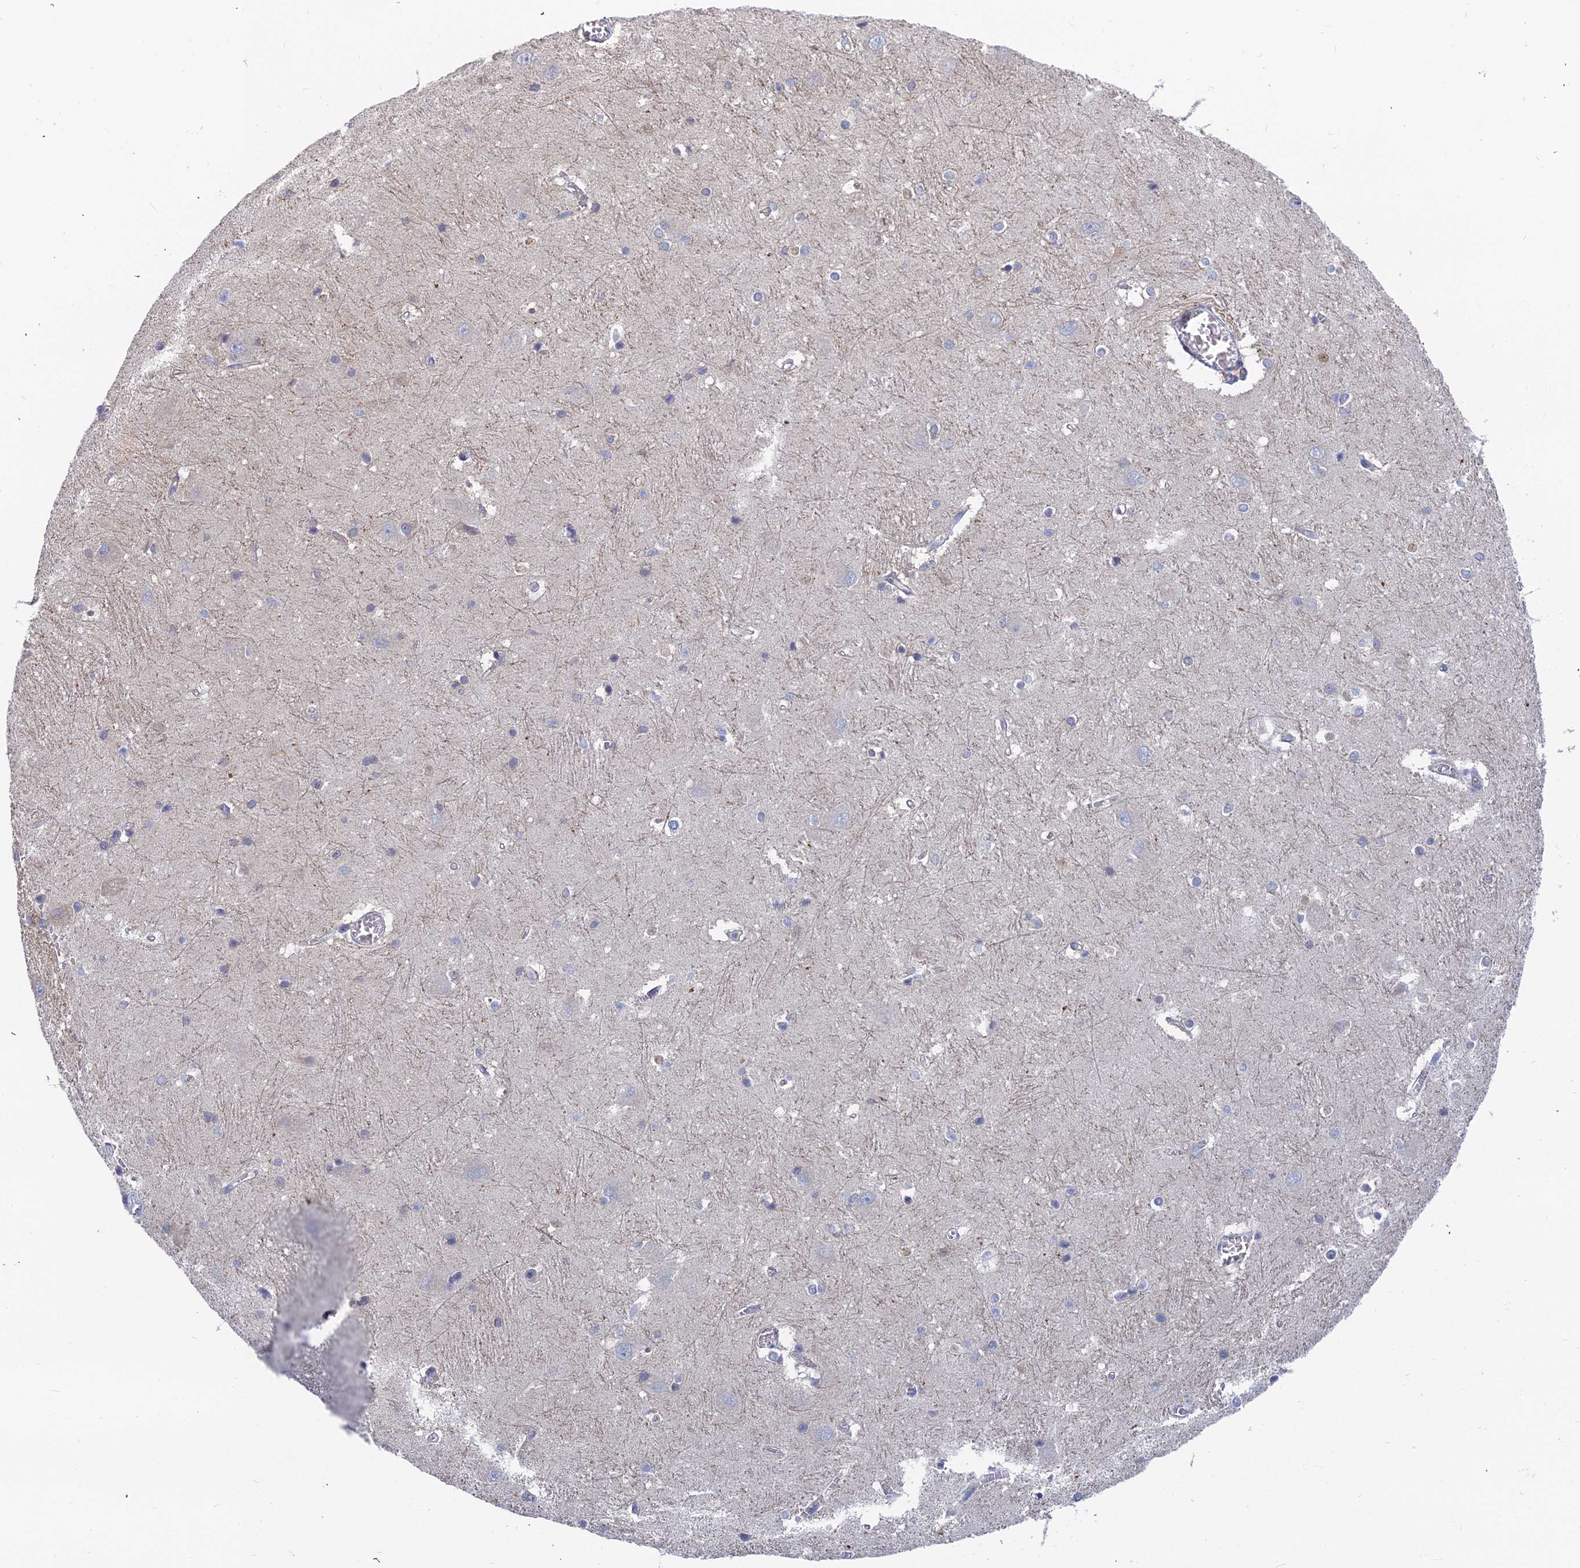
{"staining": {"intensity": "negative", "quantity": "none", "location": "none"}, "tissue": "caudate", "cell_type": "Glial cells", "image_type": "normal", "snomed": [{"axis": "morphology", "description": "Normal tissue, NOS"}, {"axis": "topography", "description": "Lateral ventricle wall"}], "caption": "This is an immunohistochemistry (IHC) image of normal caudate. There is no expression in glial cells.", "gene": "RDX", "patient": {"sex": "male", "age": 37}}